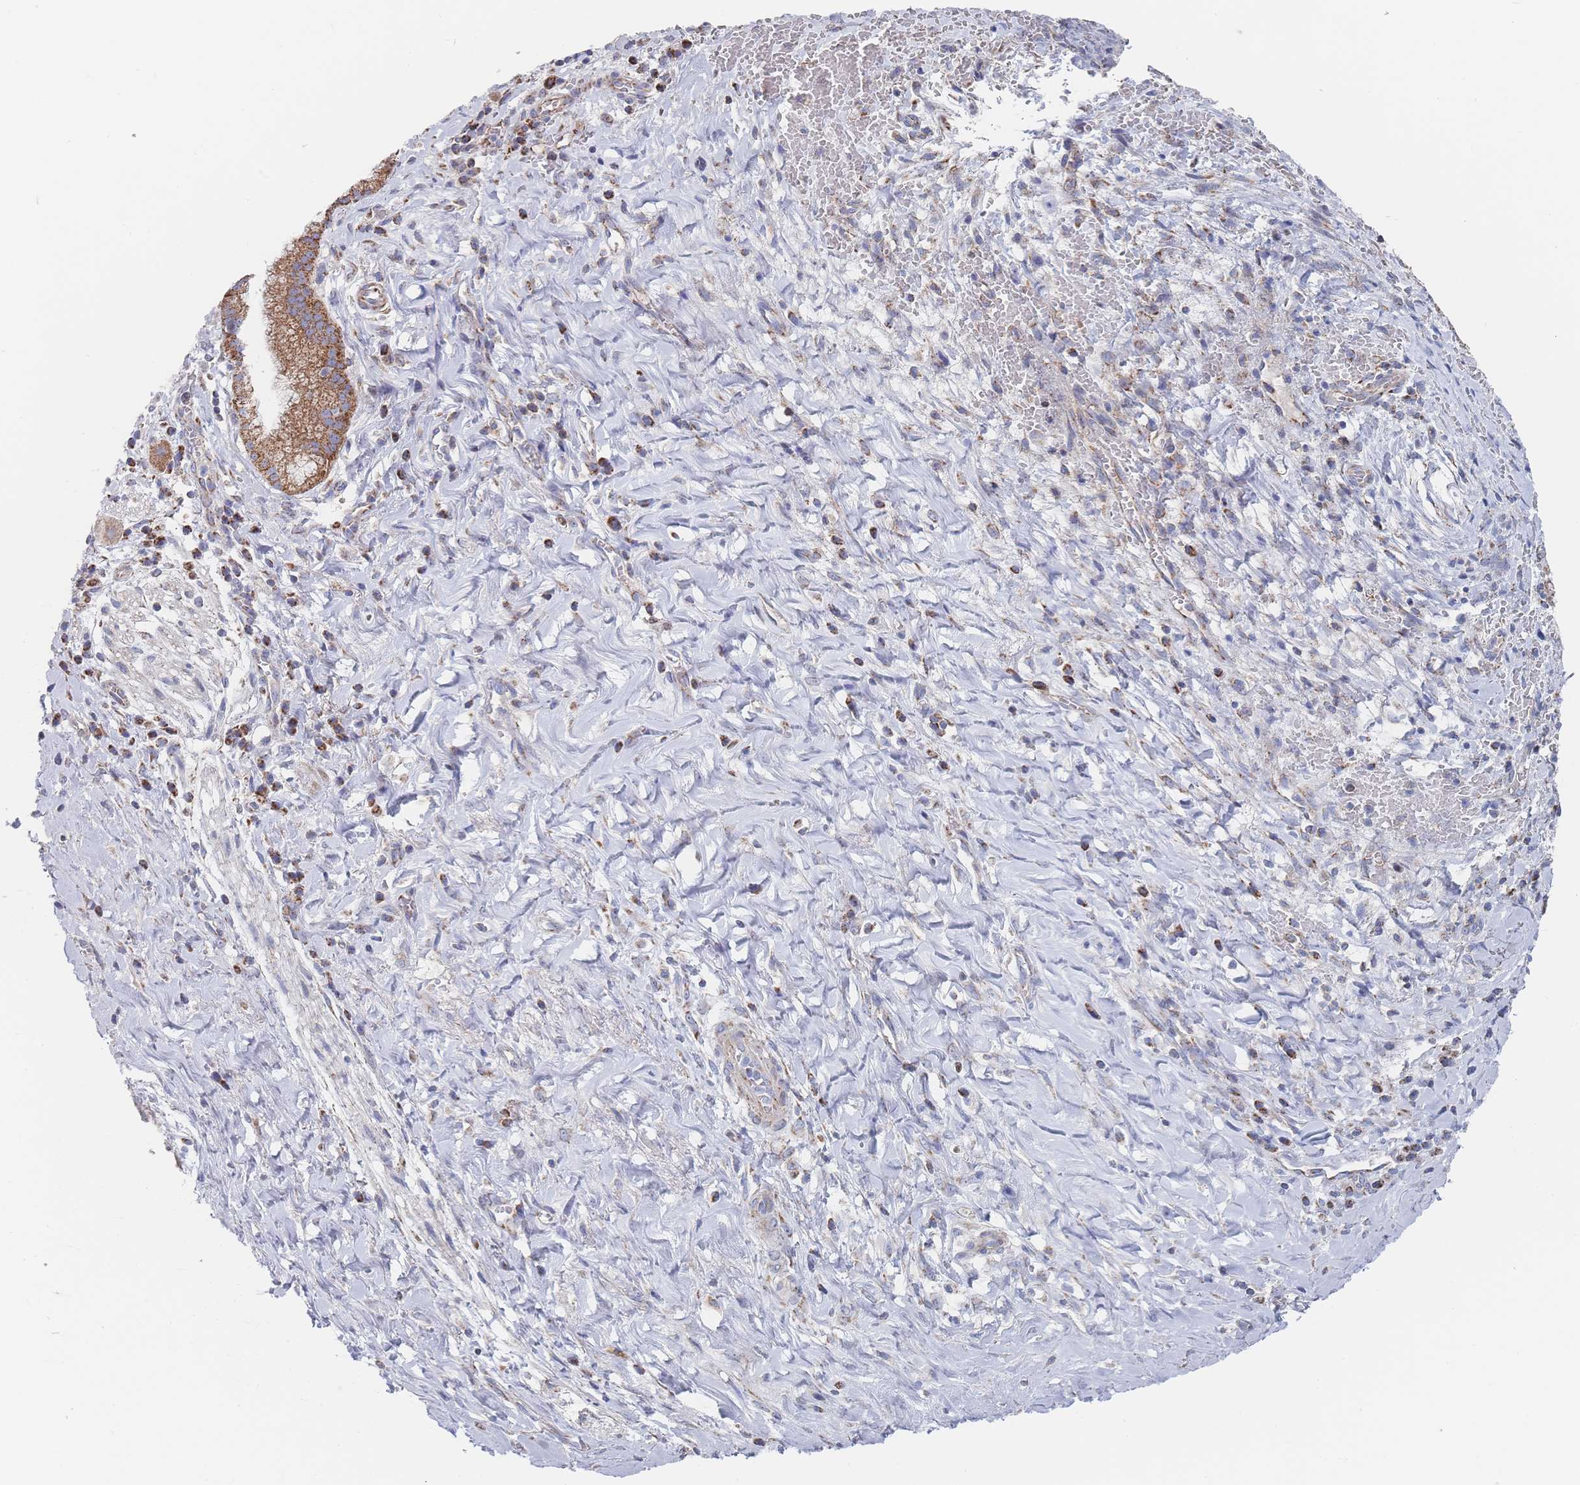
{"staining": {"intensity": "moderate", "quantity": ">75%", "location": "cytoplasmic/membranous"}, "tissue": "pancreatic cancer", "cell_type": "Tumor cells", "image_type": "cancer", "snomed": [{"axis": "morphology", "description": "Adenocarcinoma, NOS"}, {"axis": "topography", "description": "Pancreas"}], "caption": "Protein expression analysis of human pancreatic cancer reveals moderate cytoplasmic/membranous expression in approximately >75% of tumor cells. The staining was performed using DAB to visualize the protein expression in brown, while the nuclei were stained in blue with hematoxylin (Magnification: 20x).", "gene": "IKZF4", "patient": {"sex": "male", "age": 72}}